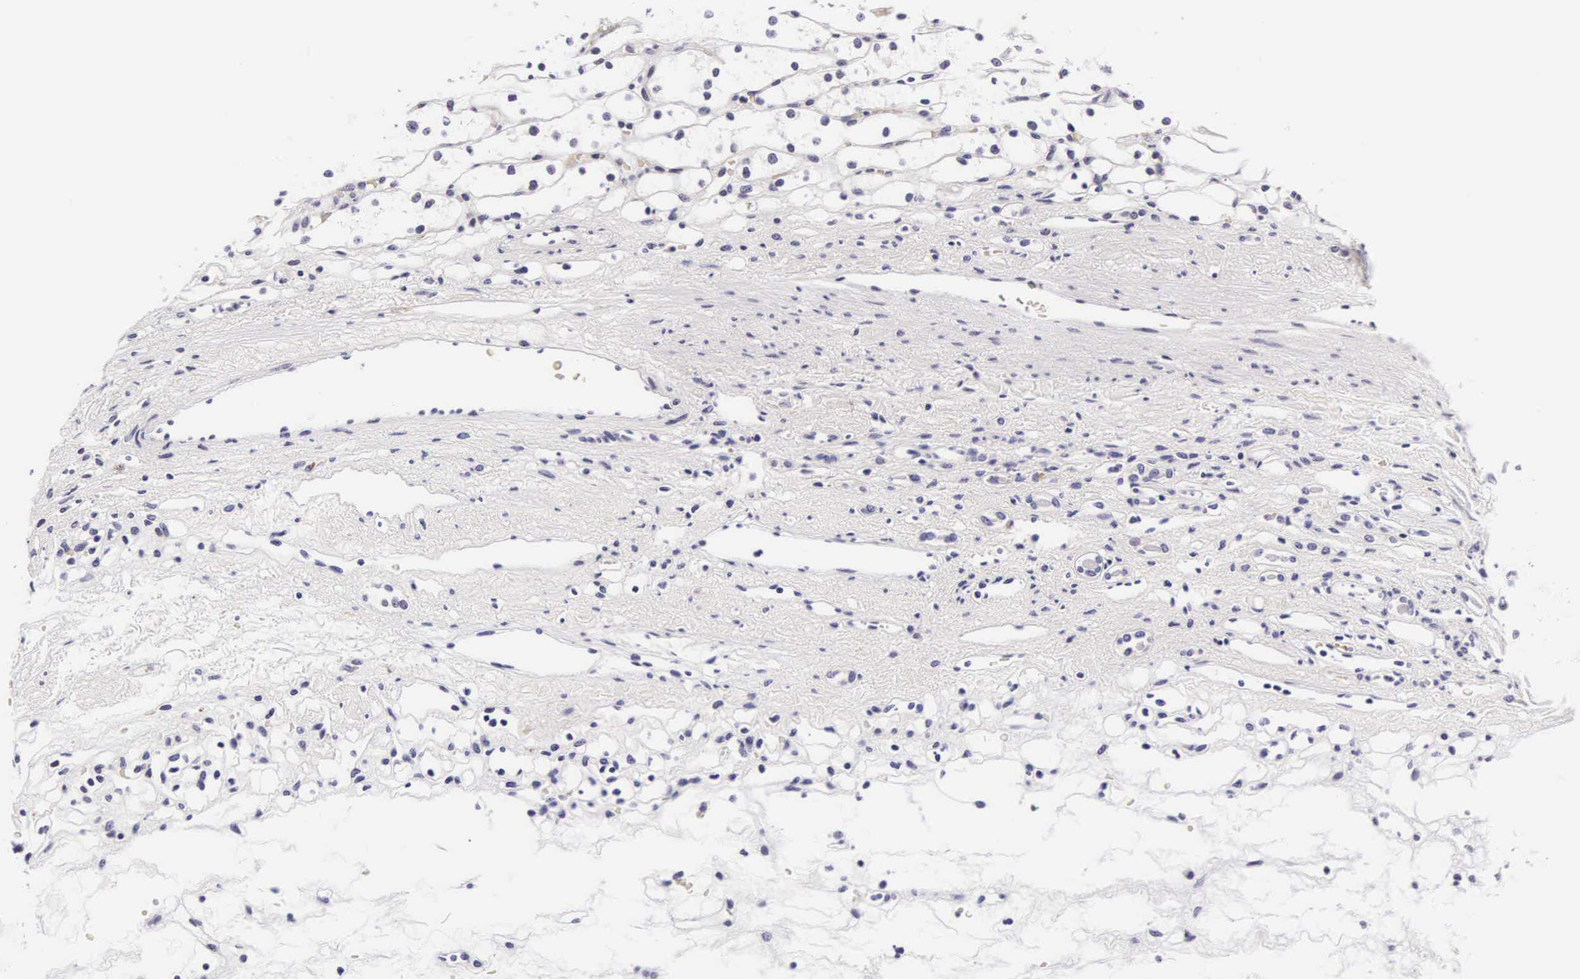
{"staining": {"intensity": "negative", "quantity": "none", "location": "none"}, "tissue": "renal cancer", "cell_type": "Tumor cells", "image_type": "cancer", "snomed": [{"axis": "morphology", "description": "Adenocarcinoma, NOS"}, {"axis": "topography", "description": "Kidney"}], "caption": "Immunohistochemistry image of neoplastic tissue: renal cancer (adenocarcinoma) stained with DAB (3,3'-diaminobenzidine) shows no significant protein expression in tumor cells.", "gene": "PHETA2", "patient": {"sex": "female", "age": 60}}